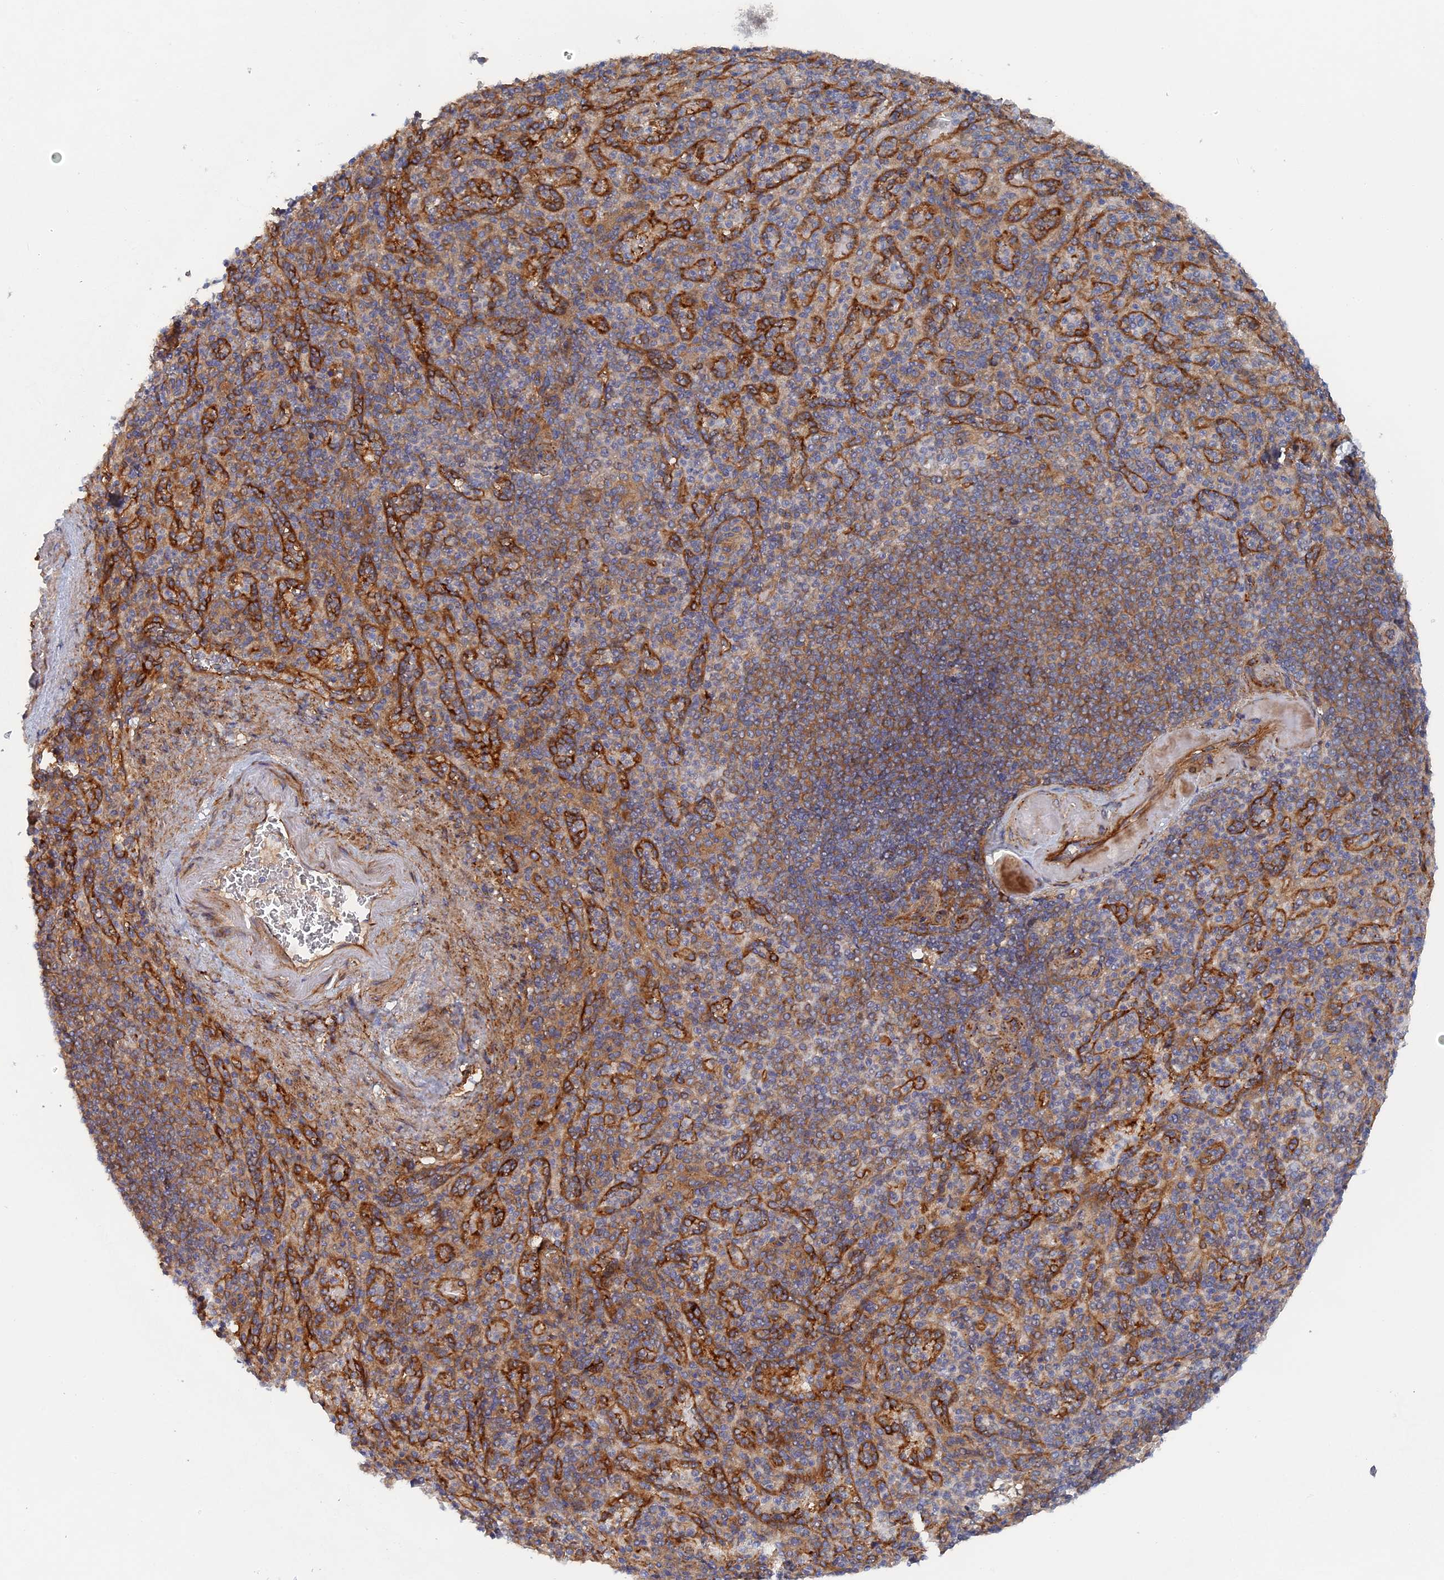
{"staining": {"intensity": "weak", "quantity": "<25%", "location": "cytoplasmic/membranous"}, "tissue": "spleen", "cell_type": "Cells in red pulp", "image_type": "normal", "snomed": [{"axis": "morphology", "description": "Normal tissue, NOS"}, {"axis": "topography", "description": "Spleen"}], "caption": "DAB immunohistochemical staining of unremarkable spleen displays no significant staining in cells in red pulp. (DAB (3,3'-diaminobenzidine) IHC with hematoxylin counter stain).", "gene": "TMEM196", "patient": {"sex": "female", "age": 74}}